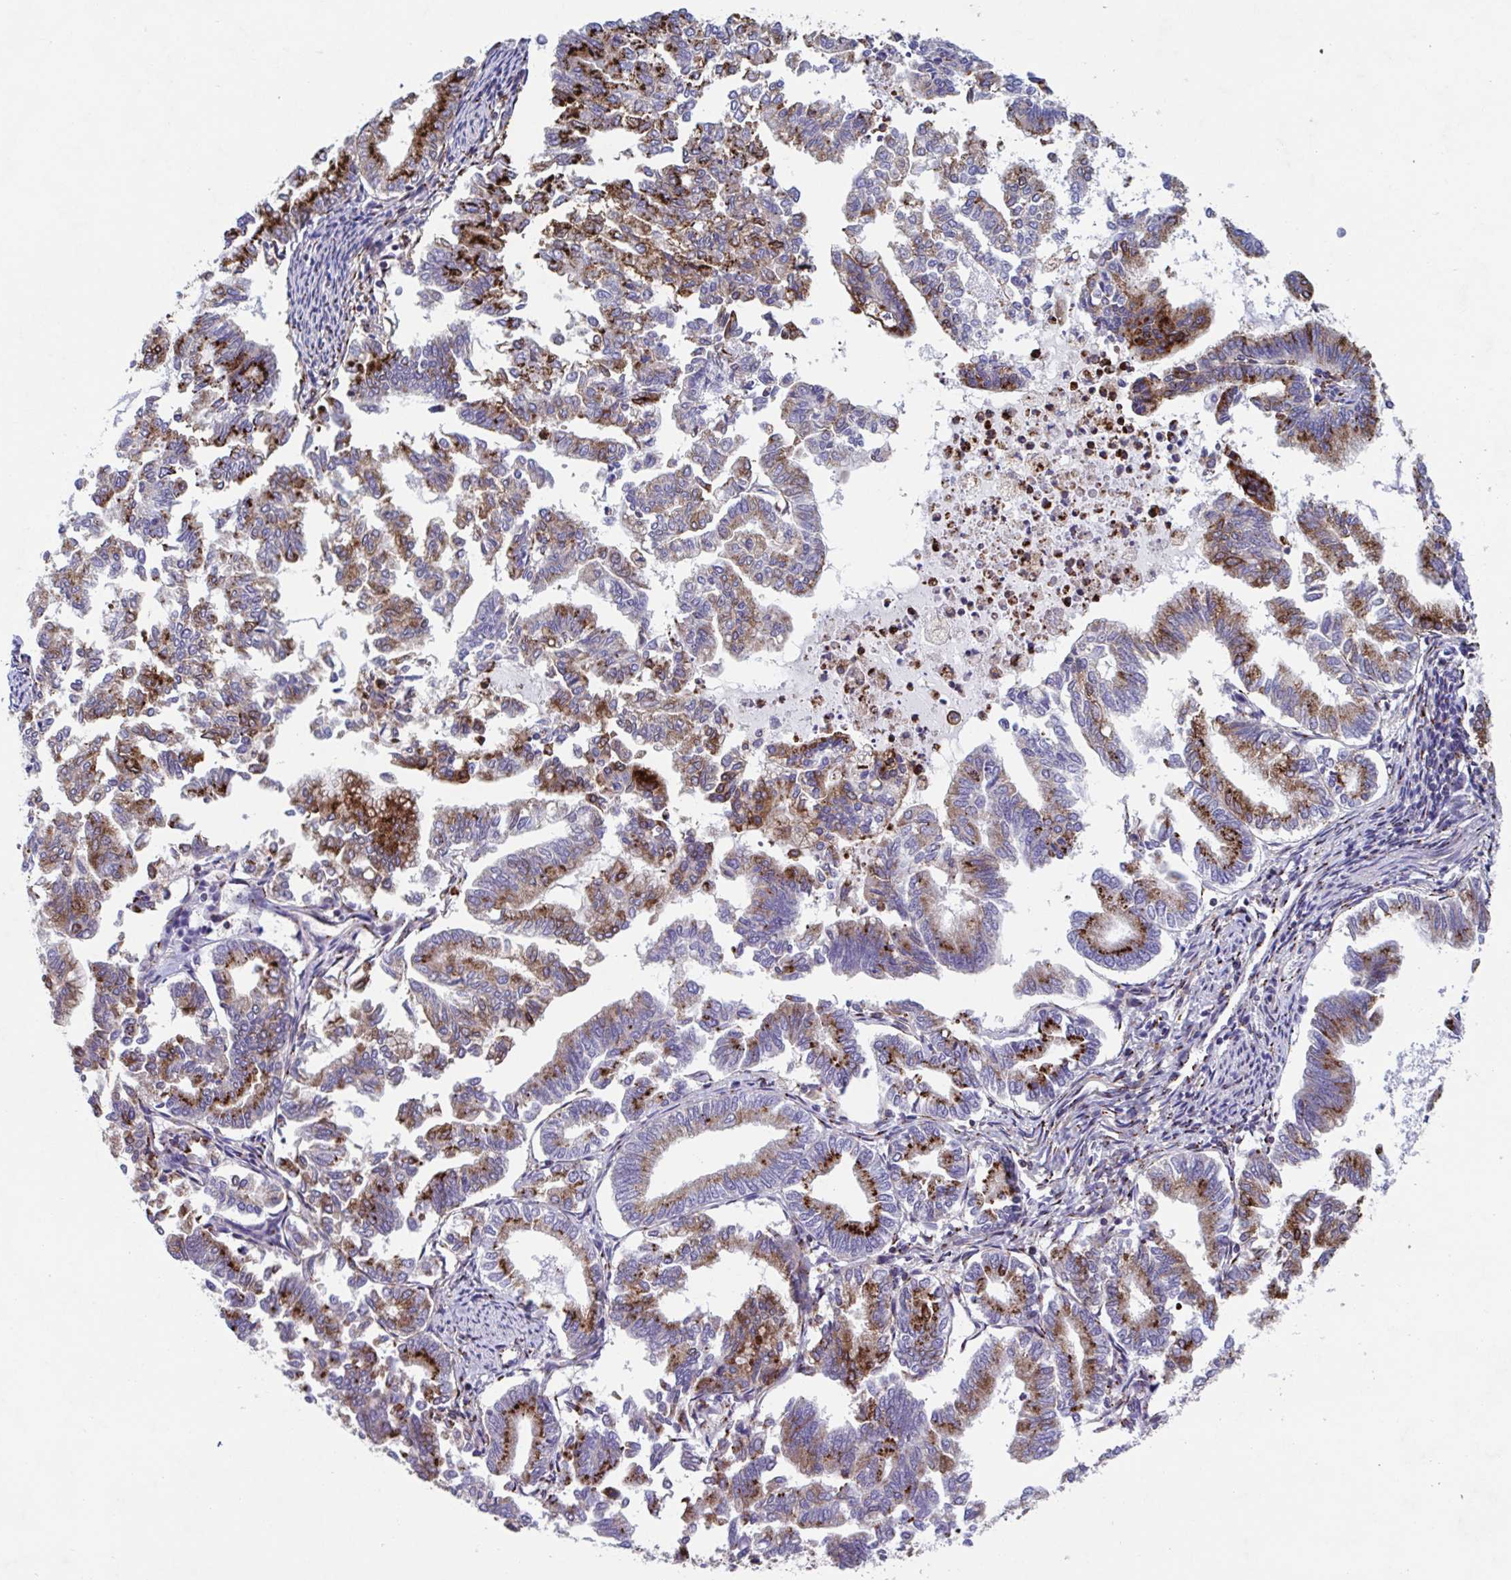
{"staining": {"intensity": "strong", "quantity": "25%-75%", "location": "cytoplasmic/membranous"}, "tissue": "endometrial cancer", "cell_type": "Tumor cells", "image_type": "cancer", "snomed": [{"axis": "morphology", "description": "Adenocarcinoma, NOS"}, {"axis": "topography", "description": "Endometrium"}], "caption": "Protein staining shows strong cytoplasmic/membranous positivity in about 25%-75% of tumor cells in endometrial adenocarcinoma. Using DAB (3,3'-diaminobenzidine) (brown) and hematoxylin (blue) stains, captured at high magnification using brightfield microscopy.", "gene": "RFK", "patient": {"sex": "female", "age": 79}}